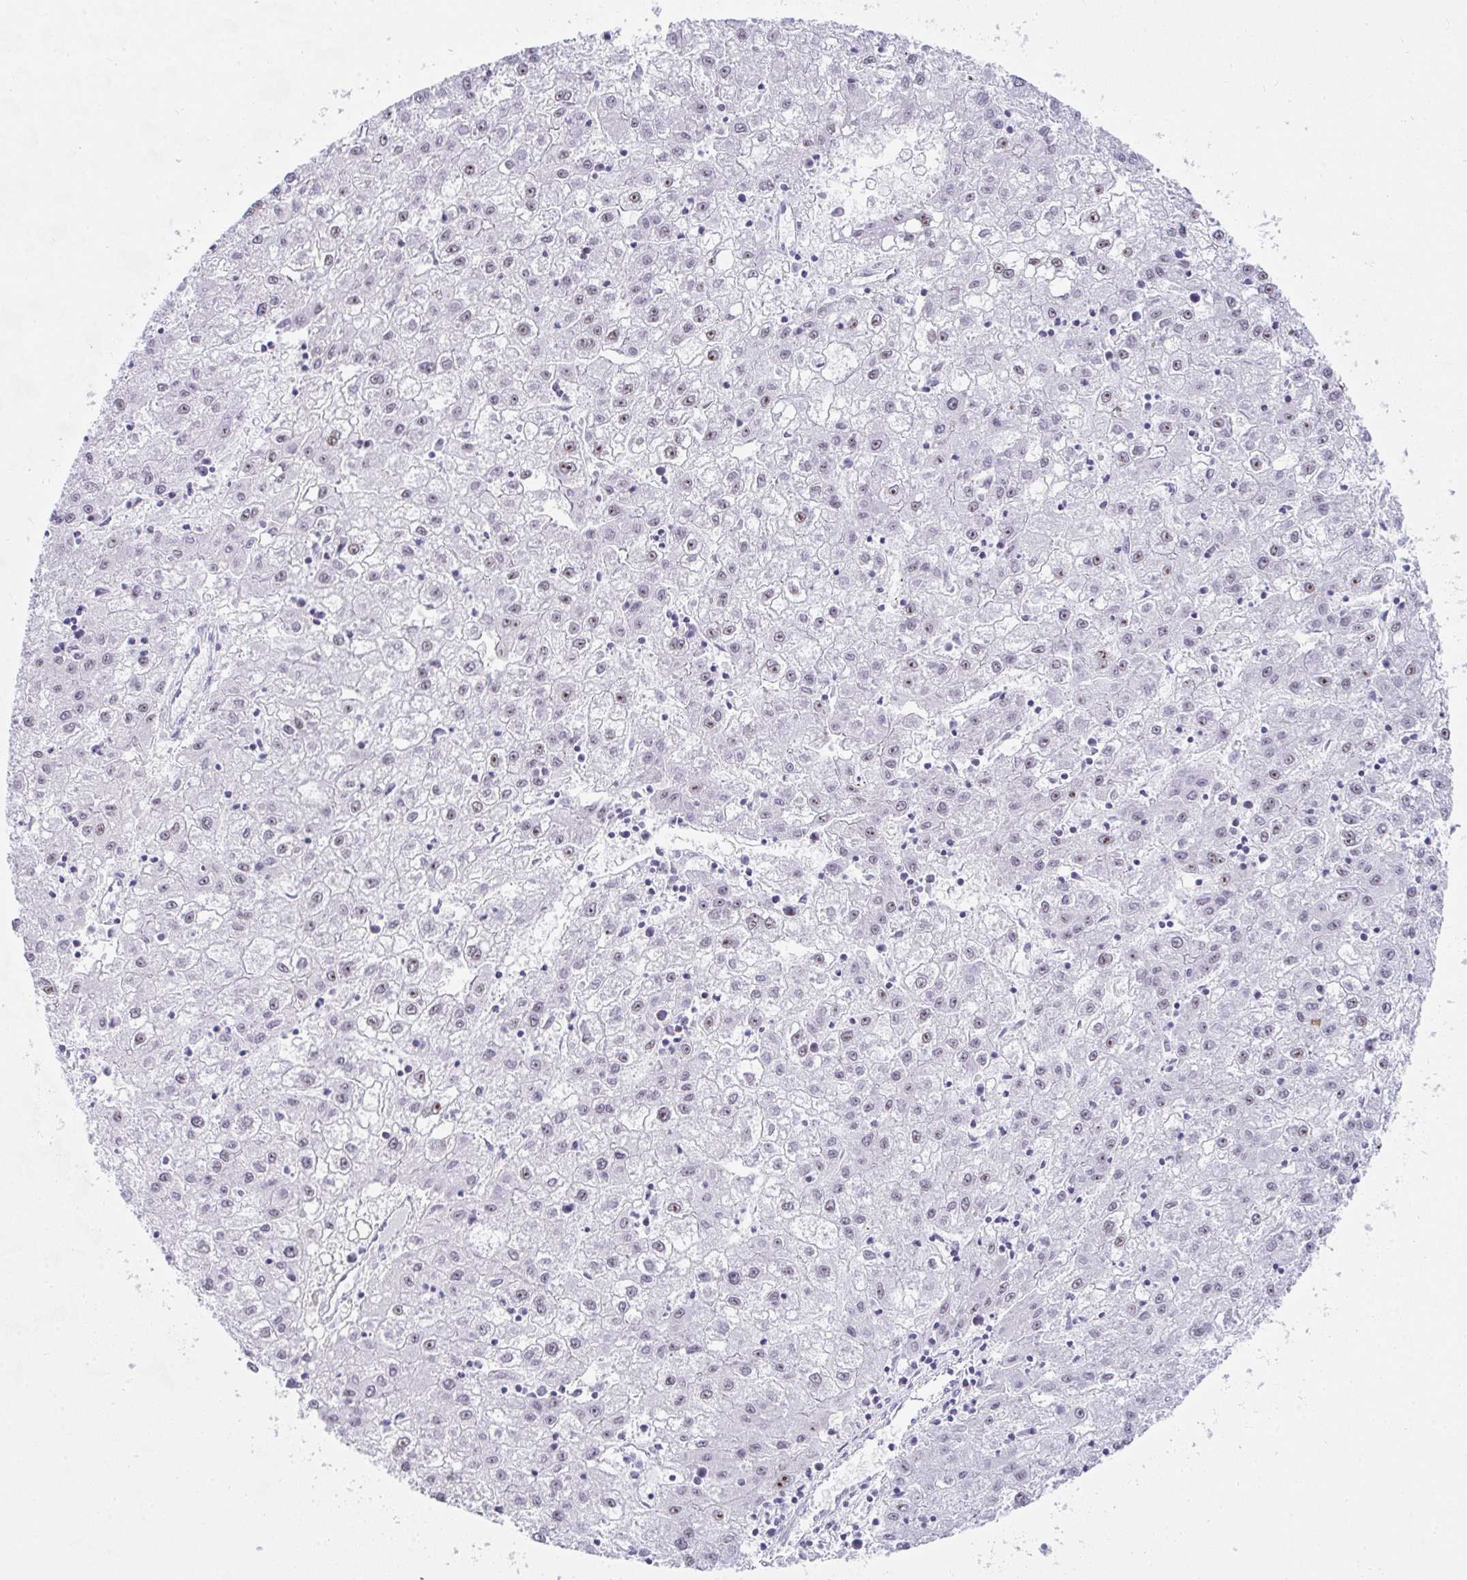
{"staining": {"intensity": "weak", "quantity": "25%-75%", "location": "nuclear"}, "tissue": "liver cancer", "cell_type": "Tumor cells", "image_type": "cancer", "snomed": [{"axis": "morphology", "description": "Carcinoma, Hepatocellular, NOS"}, {"axis": "topography", "description": "Liver"}], "caption": "This is a micrograph of immunohistochemistry (IHC) staining of hepatocellular carcinoma (liver), which shows weak expression in the nuclear of tumor cells.", "gene": "NOP10", "patient": {"sex": "male", "age": 72}}